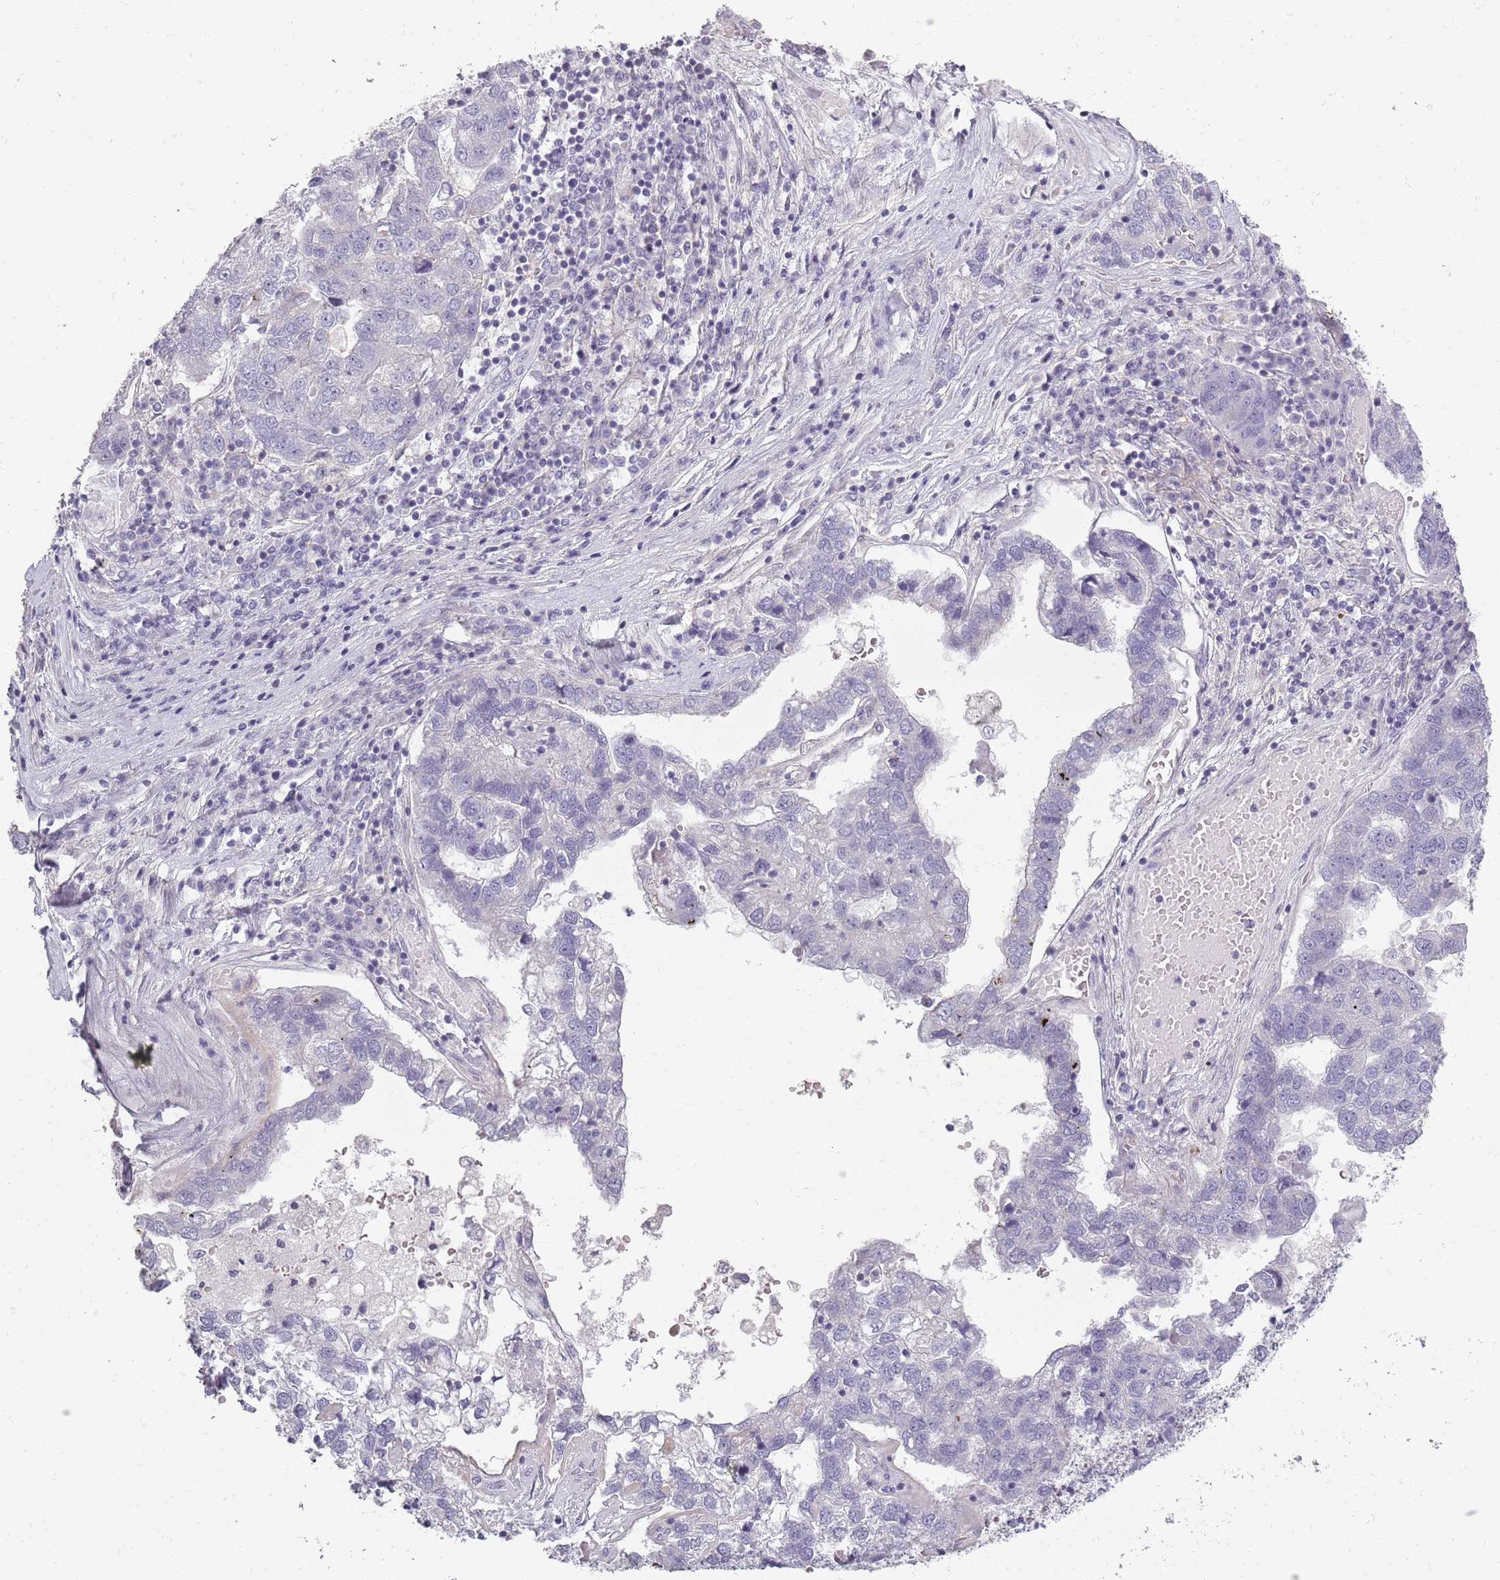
{"staining": {"intensity": "negative", "quantity": "none", "location": "none"}, "tissue": "pancreatic cancer", "cell_type": "Tumor cells", "image_type": "cancer", "snomed": [{"axis": "morphology", "description": "Adenocarcinoma, NOS"}, {"axis": "topography", "description": "Pancreas"}], "caption": "DAB (3,3'-diaminobenzidine) immunohistochemical staining of human pancreatic adenocarcinoma displays no significant staining in tumor cells.", "gene": "SYNGR3", "patient": {"sex": "female", "age": 61}}